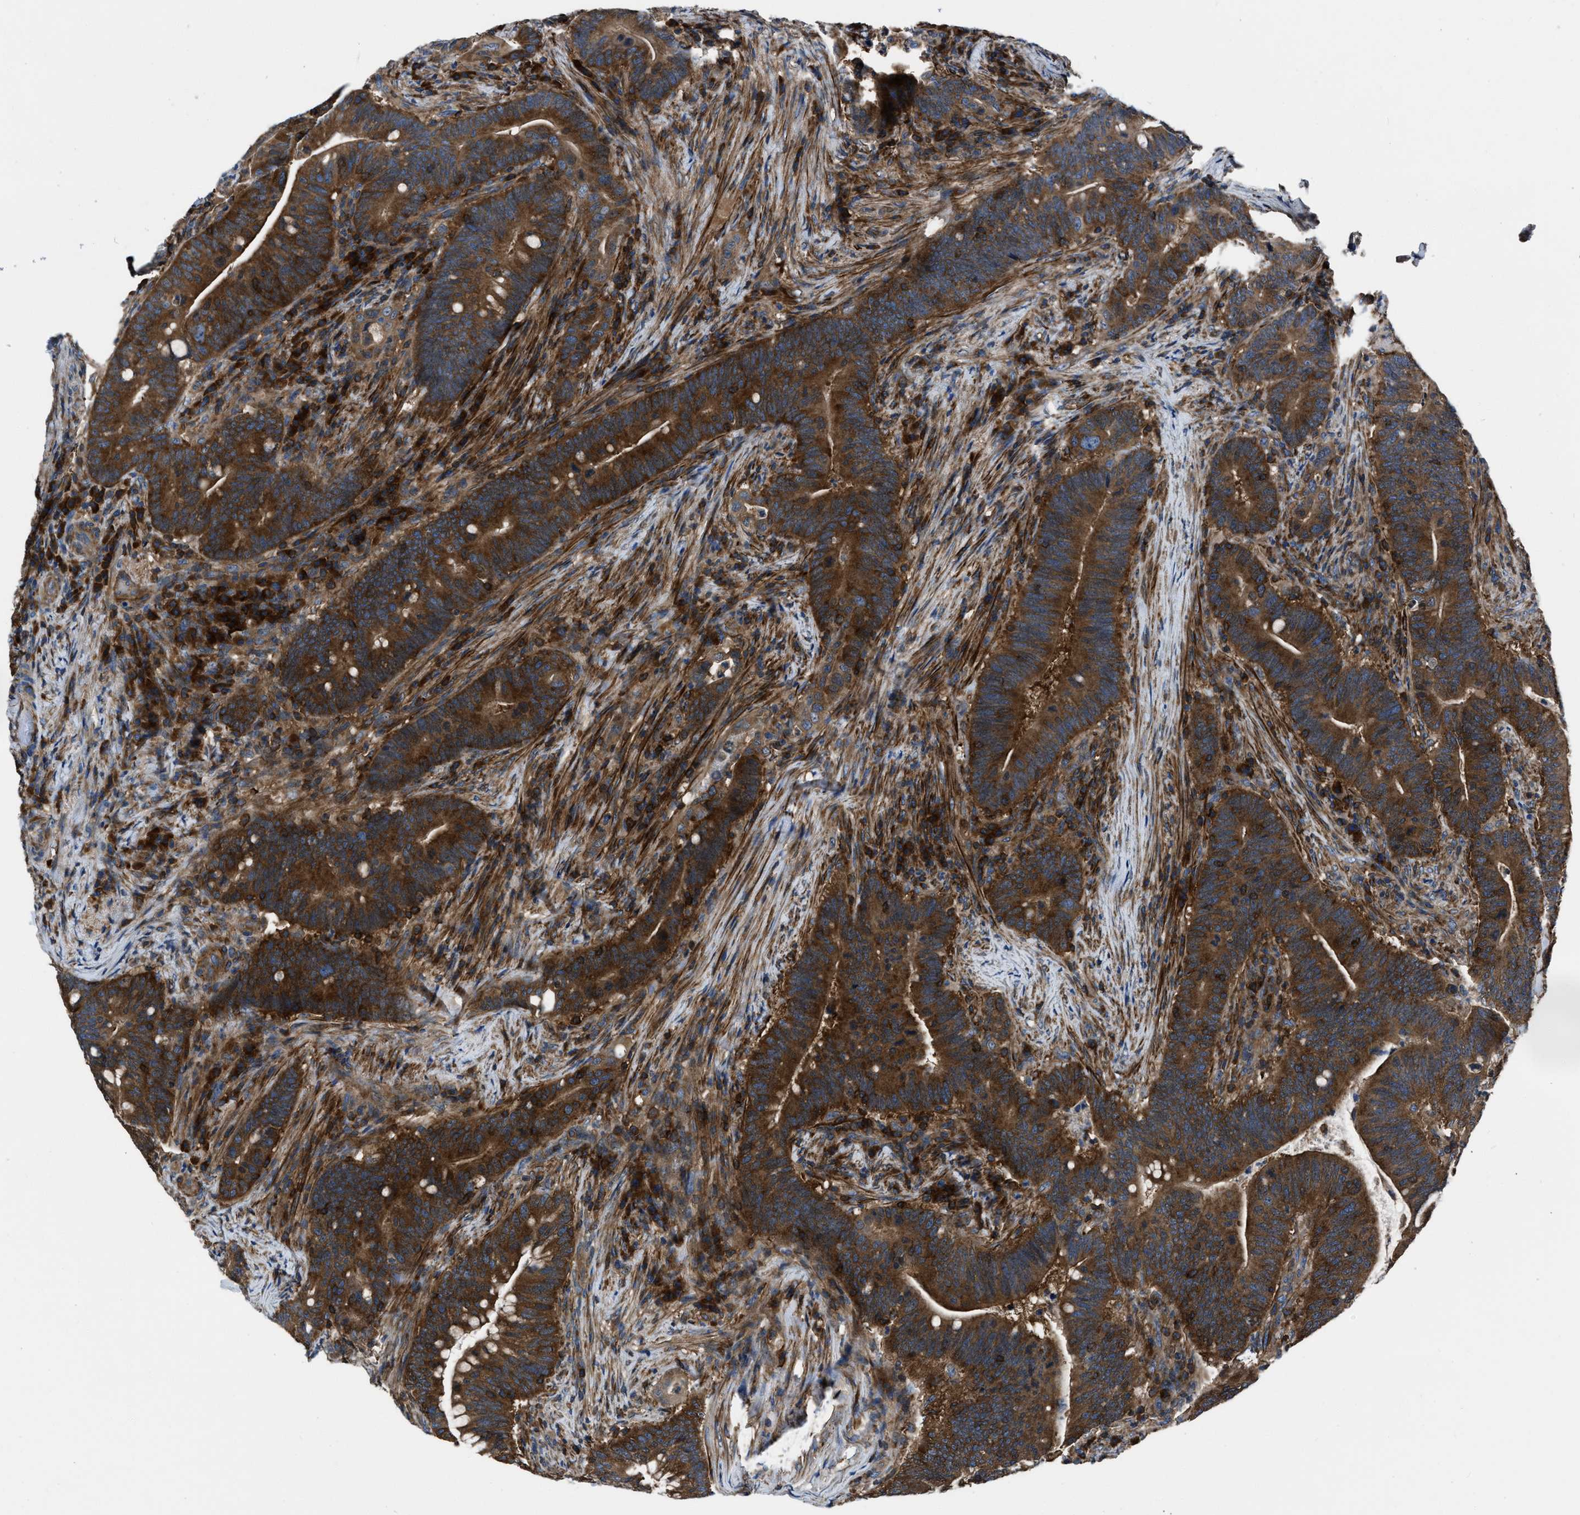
{"staining": {"intensity": "strong", "quantity": ">75%", "location": "cytoplasmic/membranous"}, "tissue": "colorectal cancer", "cell_type": "Tumor cells", "image_type": "cancer", "snomed": [{"axis": "morphology", "description": "Normal tissue, NOS"}, {"axis": "morphology", "description": "Adenocarcinoma, NOS"}, {"axis": "topography", "description": "Colon"}], "caption": "This is a photomicrograph of immunohistochemistry staining of colorectal cancer, which shows strong staining in the cytoplasmic/membranous of tumor cells.", "gene": "YARS1", "patient": {"sex": "female", "age": 66}}